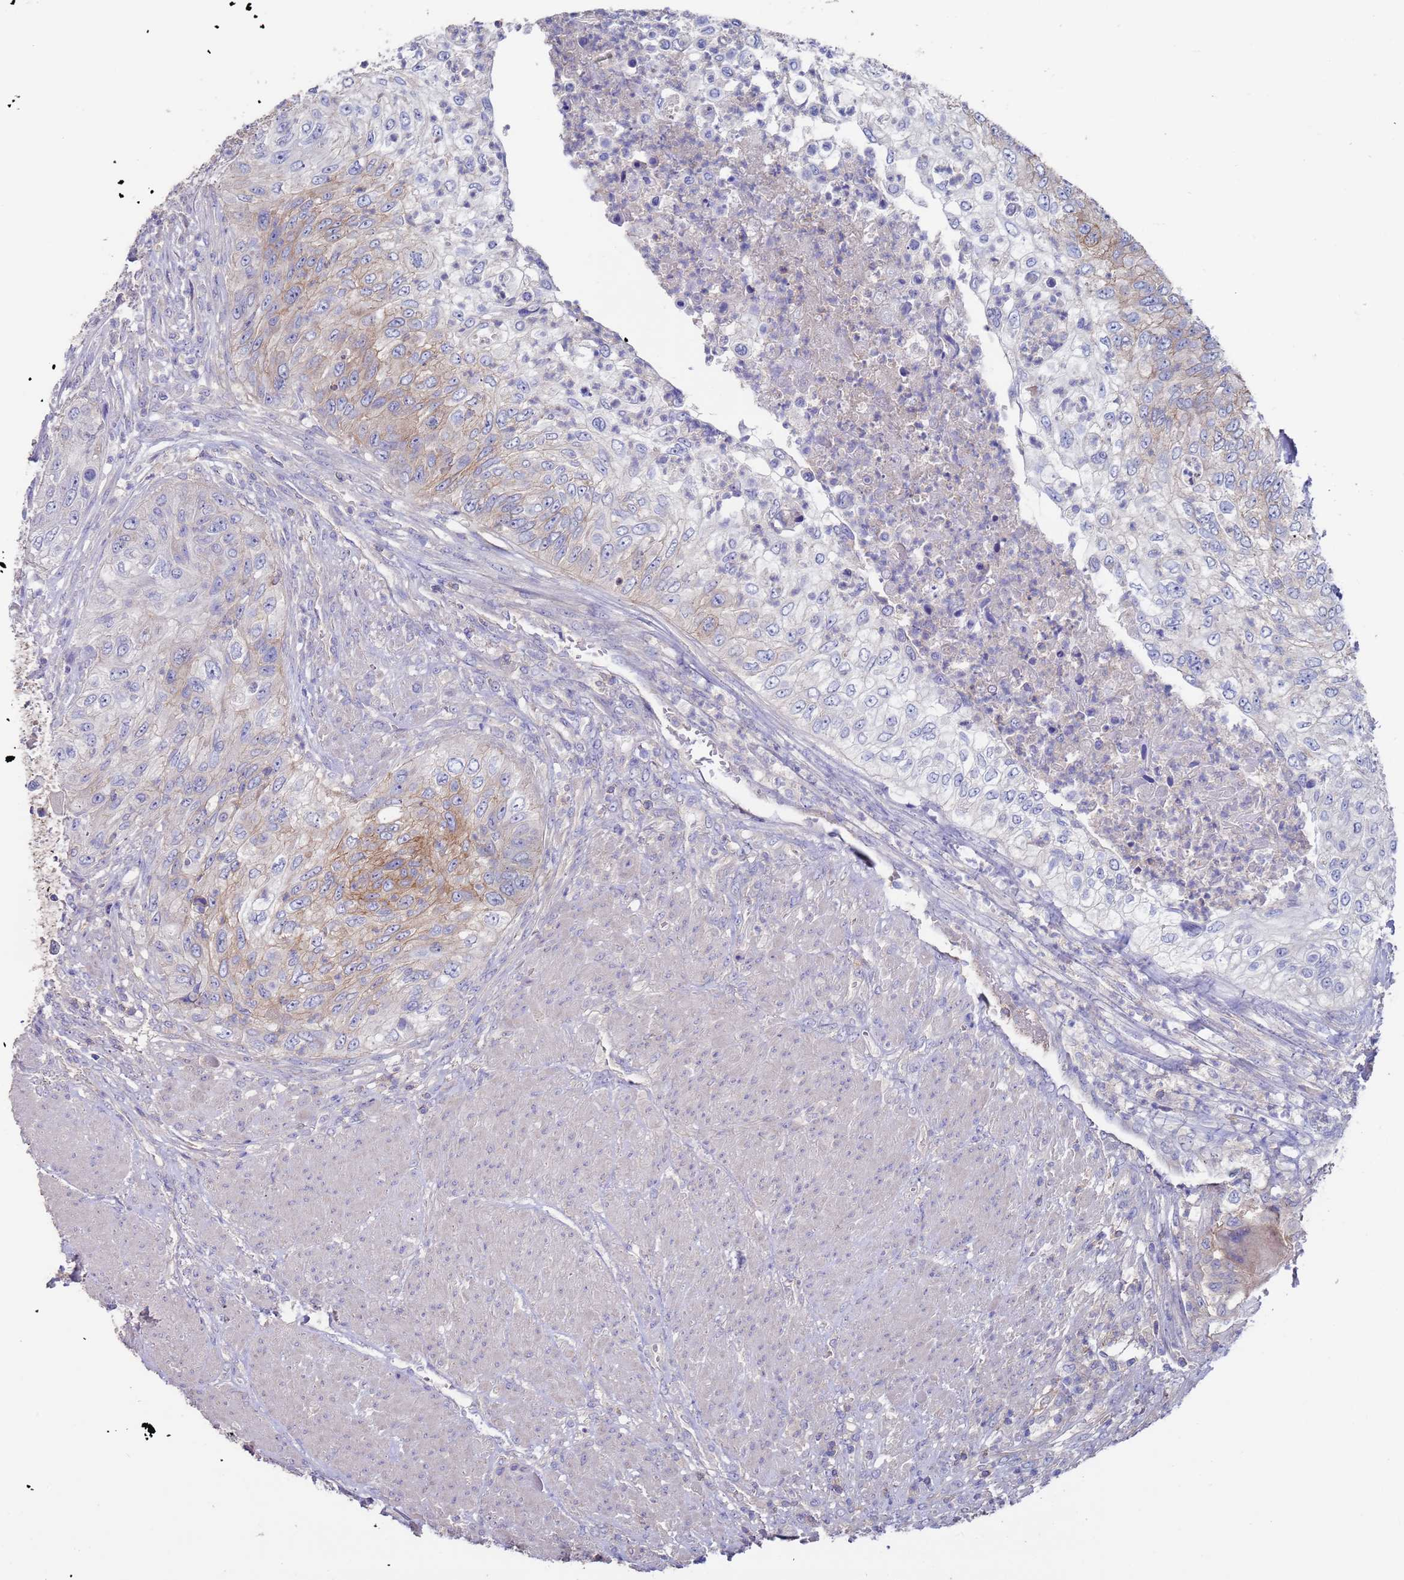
{"staining": {"intensity": "moderate", "quantity": "<25%", "location": "cytoplasmic/membranous"}, "tissue": "urothelial cancer", "cell_type": "Tumor cells", "image_type": "cancer", "snomed": [{"axis": "morphology", "description": "Urothelial carcinoma, High grade"}, {"axis": "topography", "description": "Urinary bladder"}], "caption": "A low amount of moderate cytoplasmic/membranous staining is identified in approximately <25% of tumor cells in urothelial carcinoma (high-grade) tissue.", "gene": "KRTCAP3", "patient": {"sex": "female", "age": 60}}